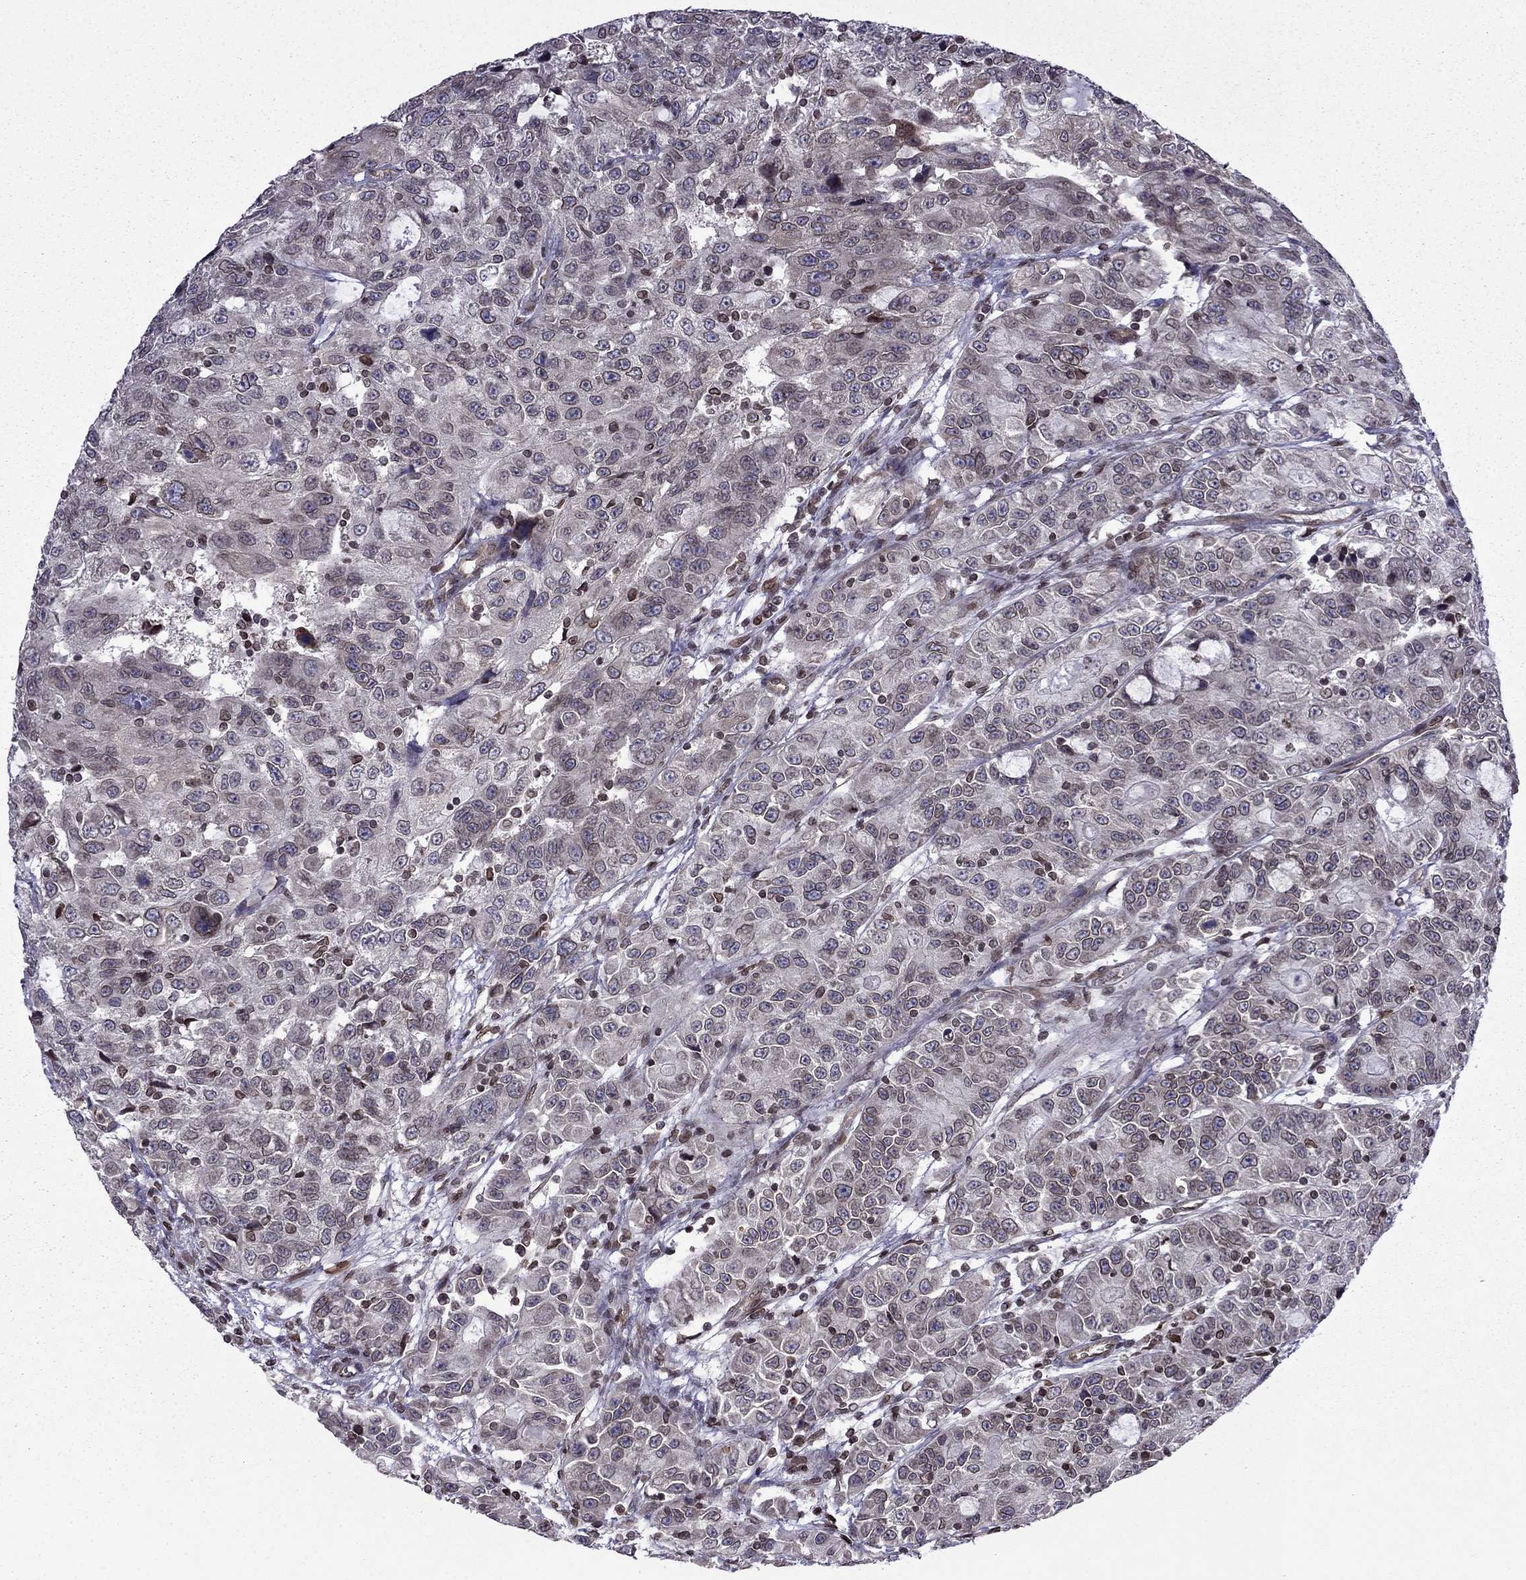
{"staining": {"intensity": "moderate", "quantity": "<25%", "location": "nuclear"}, "tissue": "urothelial cancer", "cell_type": "Tumor cells", "image_type": "cancer", "snomed": [{"axis": "morphology", "description": "Urothelial carcinoma, NOS"}, {"axis": "morphology", "description": "Urothelial carcinoma, High grade"}, {"axis": "topography", "description": "Urinary bladder"}], "caption": "Immunohistochemical staining of urothelial cancer demonstrates moderate nuclear protein positivity in approximately <25% of tumor cells.", "gene": "CDC42BPA", "patient": {"sex": "female", "age": 73}}